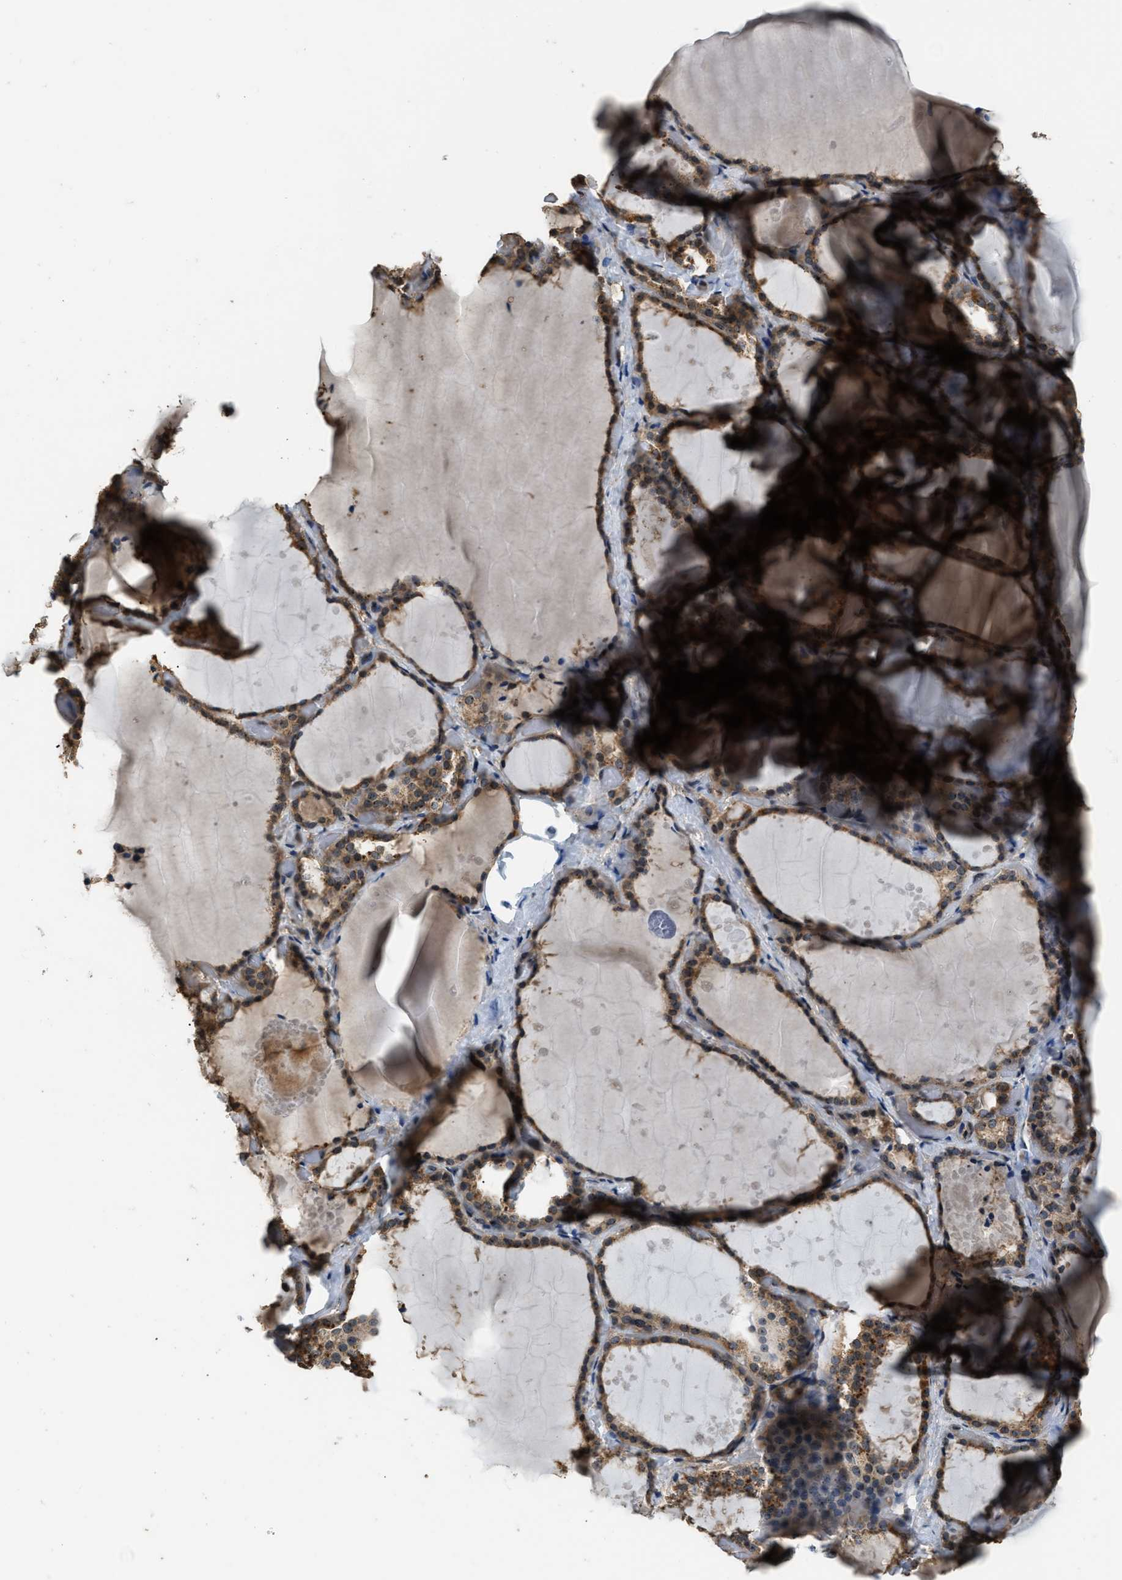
{"staining": {"intensity": "moderate", "quantity": ">75%", "location": "cytoplasmic/membranous,nuclear"}, "tissue": "thyroid gland", "cell_type": "Glandular cells", "image_type": "normal", "snomed": [{"axis": "morphology", "description": "Normal tissue, NOS"}, {"axis": "topography", "description": "Thyroid gland"}], "caption": "Glandular cells demonstrate medium levels of moderate cytoplasmic/membranous,nuclear positivity in approximately >75% of cells in normal human thyroid gland. The protein of interest is stained brown, and the nuclei are stained in blue (DAB IHC with brightfield microscopy, high magnification).", "gene": "DENND6B", "patient": {"sex": "female", "age": 44}}